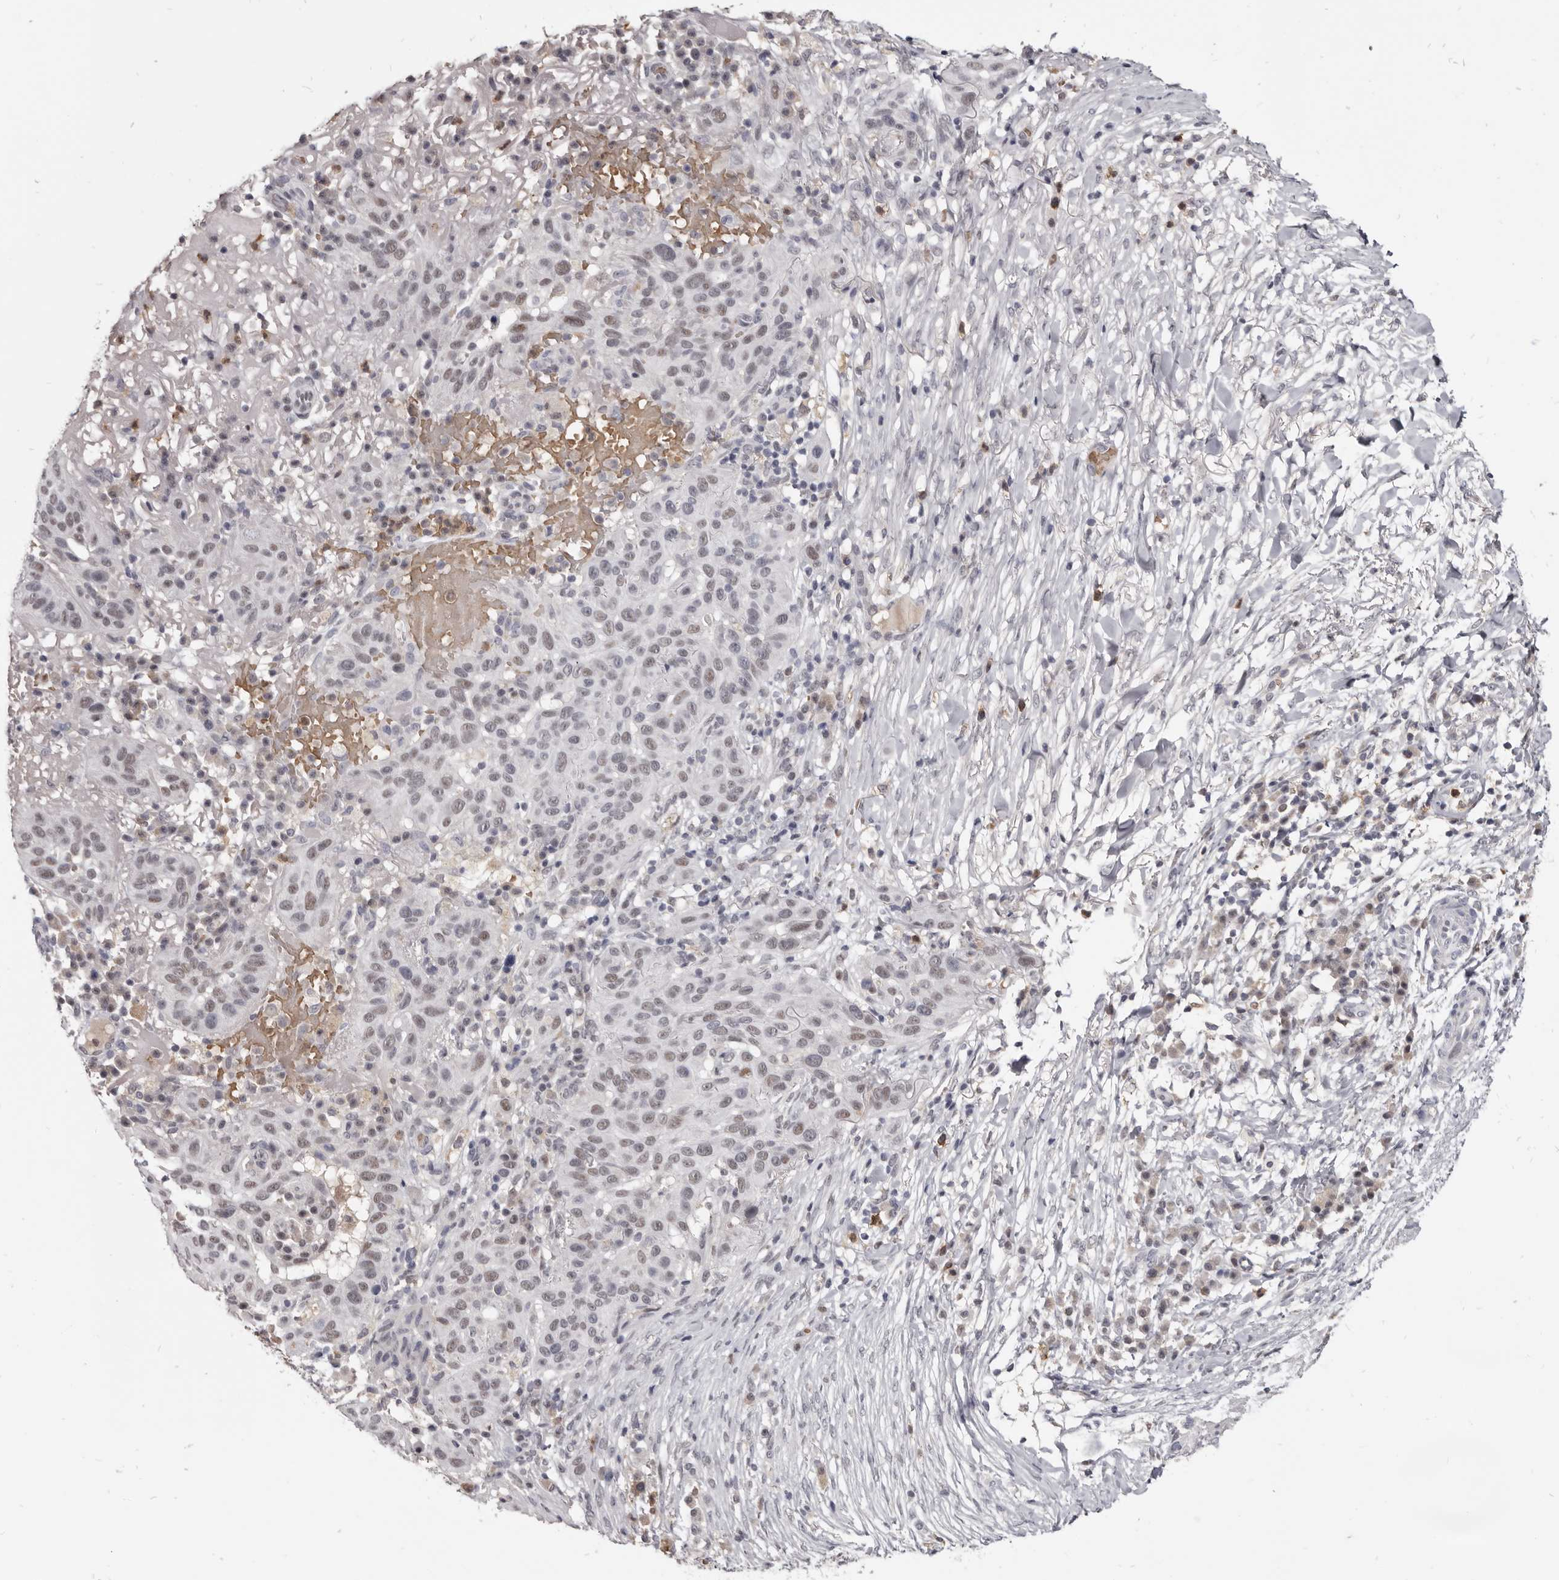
{"staining": {"intensity": "moderate", "quantity": "<25%", "location": "nuclear"}, "tissue": "skin cancer", "cell_type": "Tumor cells", "image_type": "cancer", "snomed": [{"axis": "morphology", "description": "Normal tissue, NOS"}, {"axis": "morphology", "description": "Squamous cell carcinoma, NOS"}, {"axis": "topography", "description": "Skin"}], "caption": "Skin squamous cell carcinoma tissue demonstrates moderate nuclear staining in about <25% of tumor cells, visualized by immunohistochemistry. (DAB (3,3'-diaminobenzidine) IHC, brown staining for protein, blue staining for nuclei).", "gene": "CGN", "patient": {"sex": "female", "age": 96}}